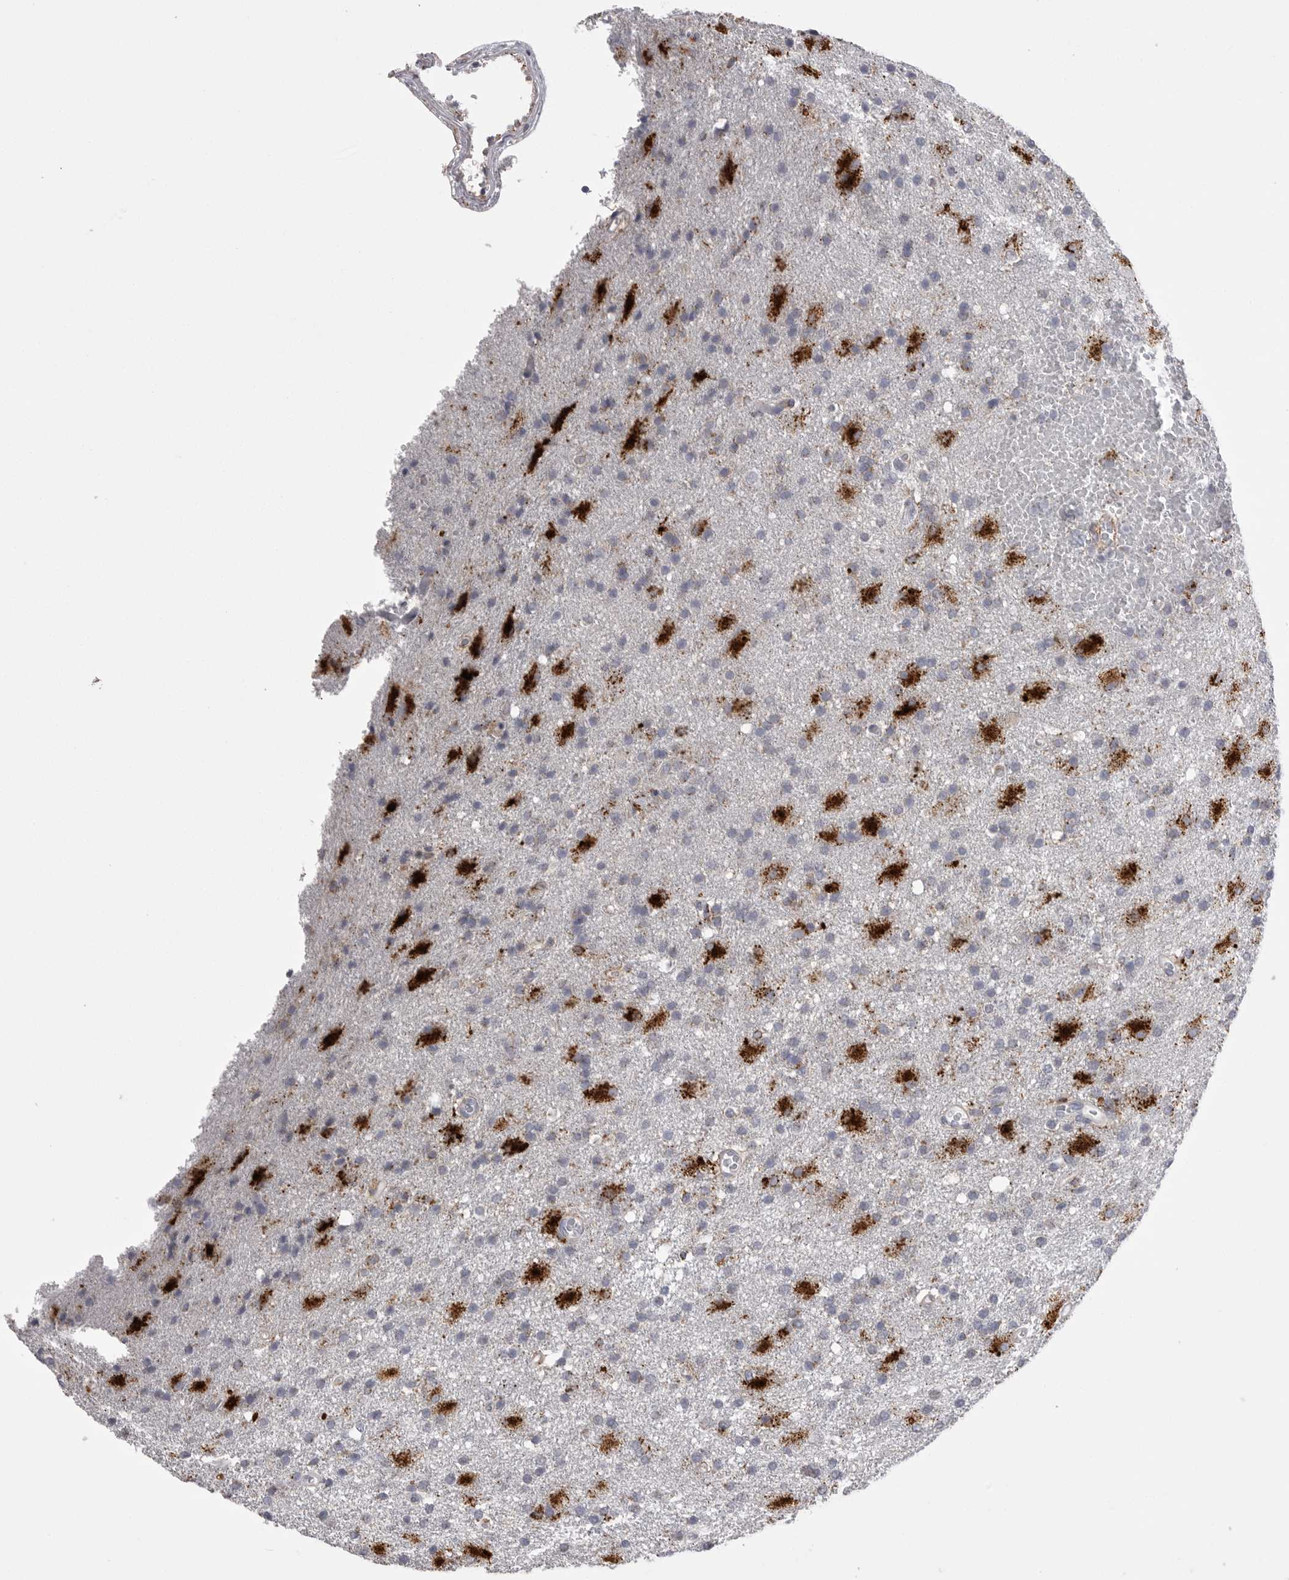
{"staining": {"intensity": "strong", "quantity": "25%-75%", "location": "cytoplasmic/membranous"}, "tissue": "glioma", "cell_type": "Tumor cells", "image_type": "cancer", "snomed": [{"axis": "morphology", "description": "Glioma, malignant, High grade"}, {"axis": "topography", "description": "Brain"}], "caption": "Immunohistochemistry (DAB (3,3'-diaminobenzidine)) staining of human glioma shows strong cytoplasmic/membranous protein positivity in about 25%-75% of tumor cells.", "gene": "PSPN", "patient": {"sex": "male", "age": 72}}